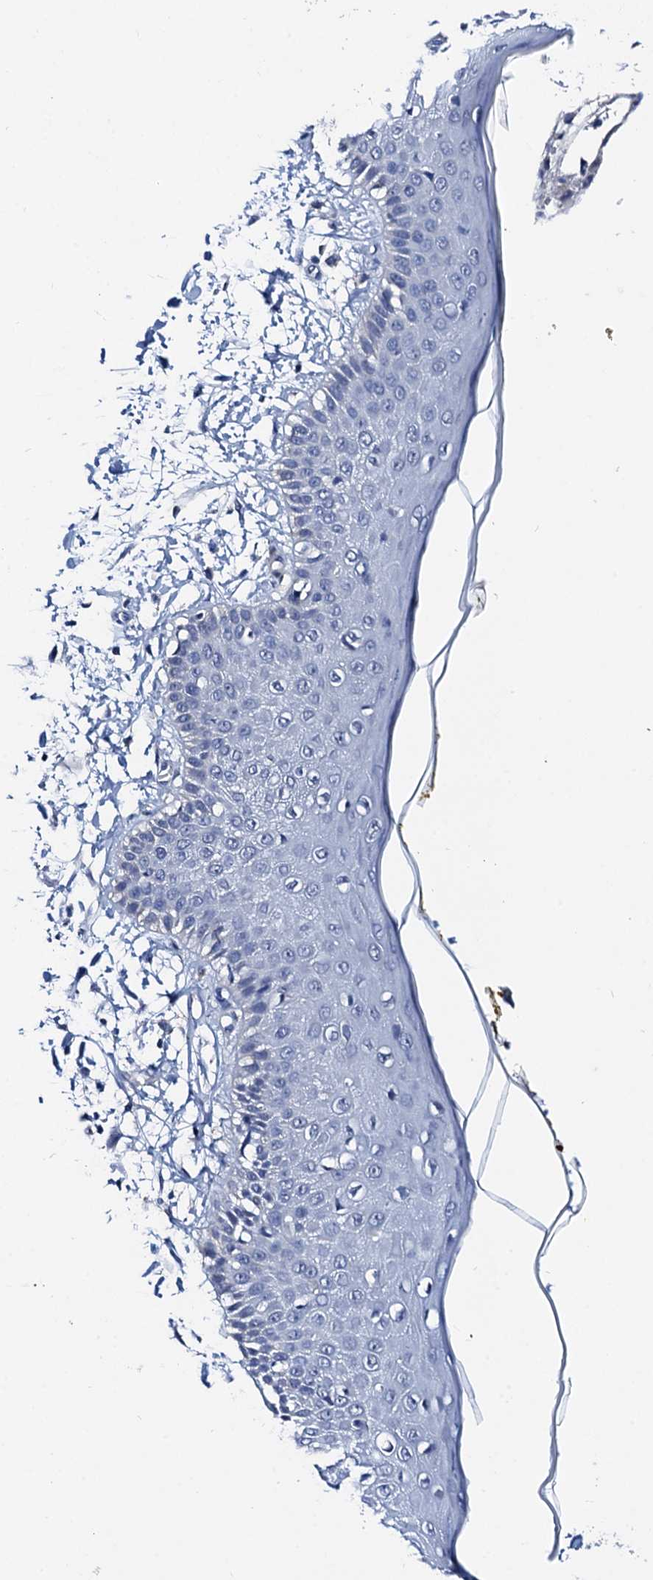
{"staining": {"intensity": "negative", "quantity": "none", "location": "none"}, "tissue": "skin", "cell_type": "Fibroblasts", "image_type": "normal", "snomed": [{"axis": "morphology", "description": "Normal tissue, NOS"}, {"axis": "morphology", "description": "Squamous cell carcinoma, NOS"}, {"axis": "topography", "description": "Skin"}, {"axis": "topography", "description": "Peripheral nerve tissue"}], "caption": "A high-resolution image shows IHC staining of normal skin, which exhibits no significant positivity in fibroblasts. (DAB (3,3'-diaminobenzidine) immunohistochemistry, high magnification).", "gene": "CSN2", "patient": {"sex": "male", "age": 83}}